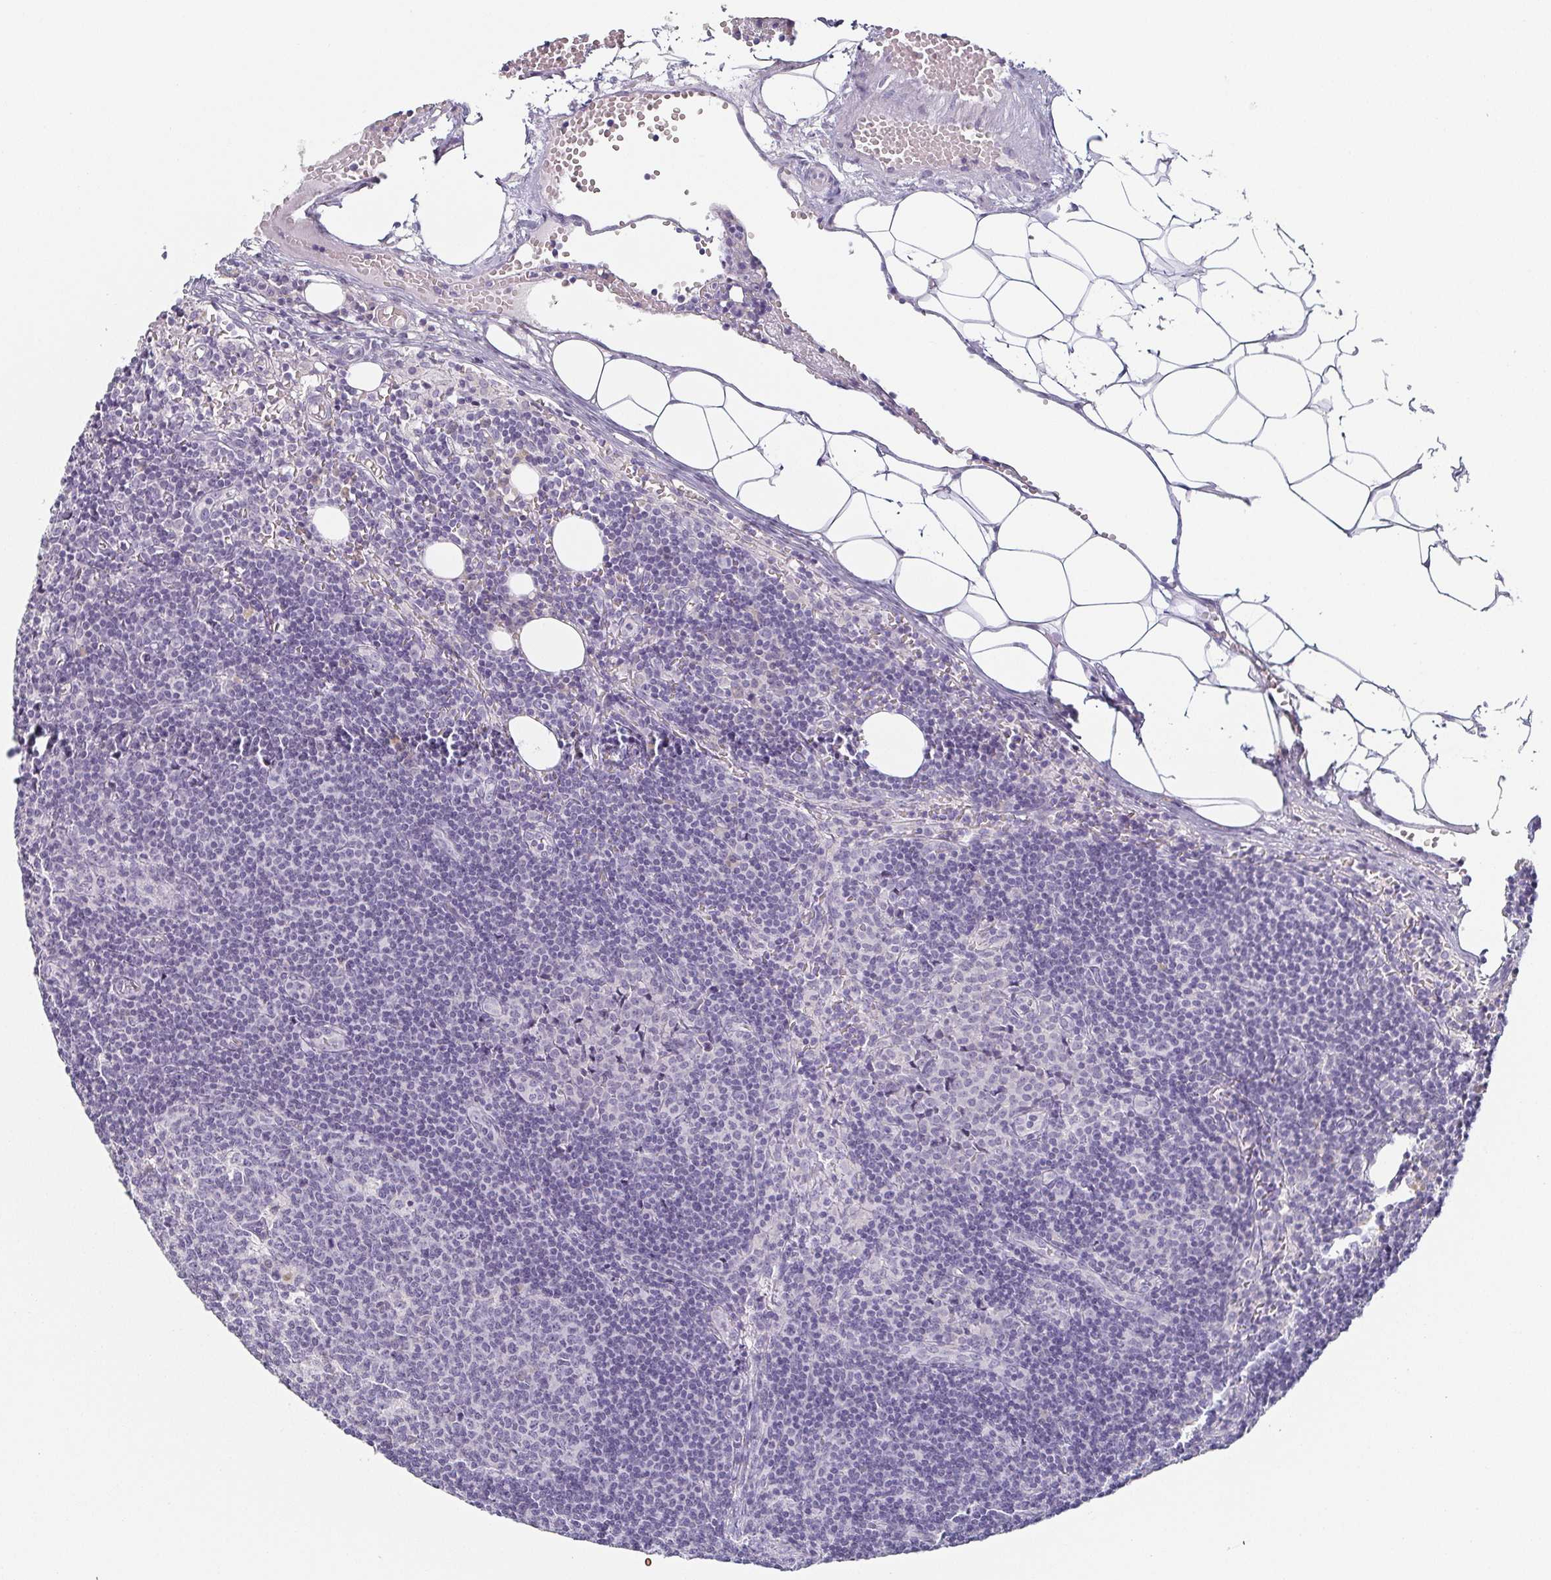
{"staining": {"intensity": "negative", "quantity": "none", "location": "none"}, "tissue": "lymph node", "cell_type": "Germinal center cells", "image_type": "normal", "snomed": [{"axis": "morphology", "description": "Normal tissue, NOS"}, {"axis": "topography", "description": "Lymph node"}], "caption": "This is an IHC histopathology image of benign human lymph node. There is no positivity in germinal center cells.", "gene": "PRR27", "patient": {"sex": "female", "age": 41}}